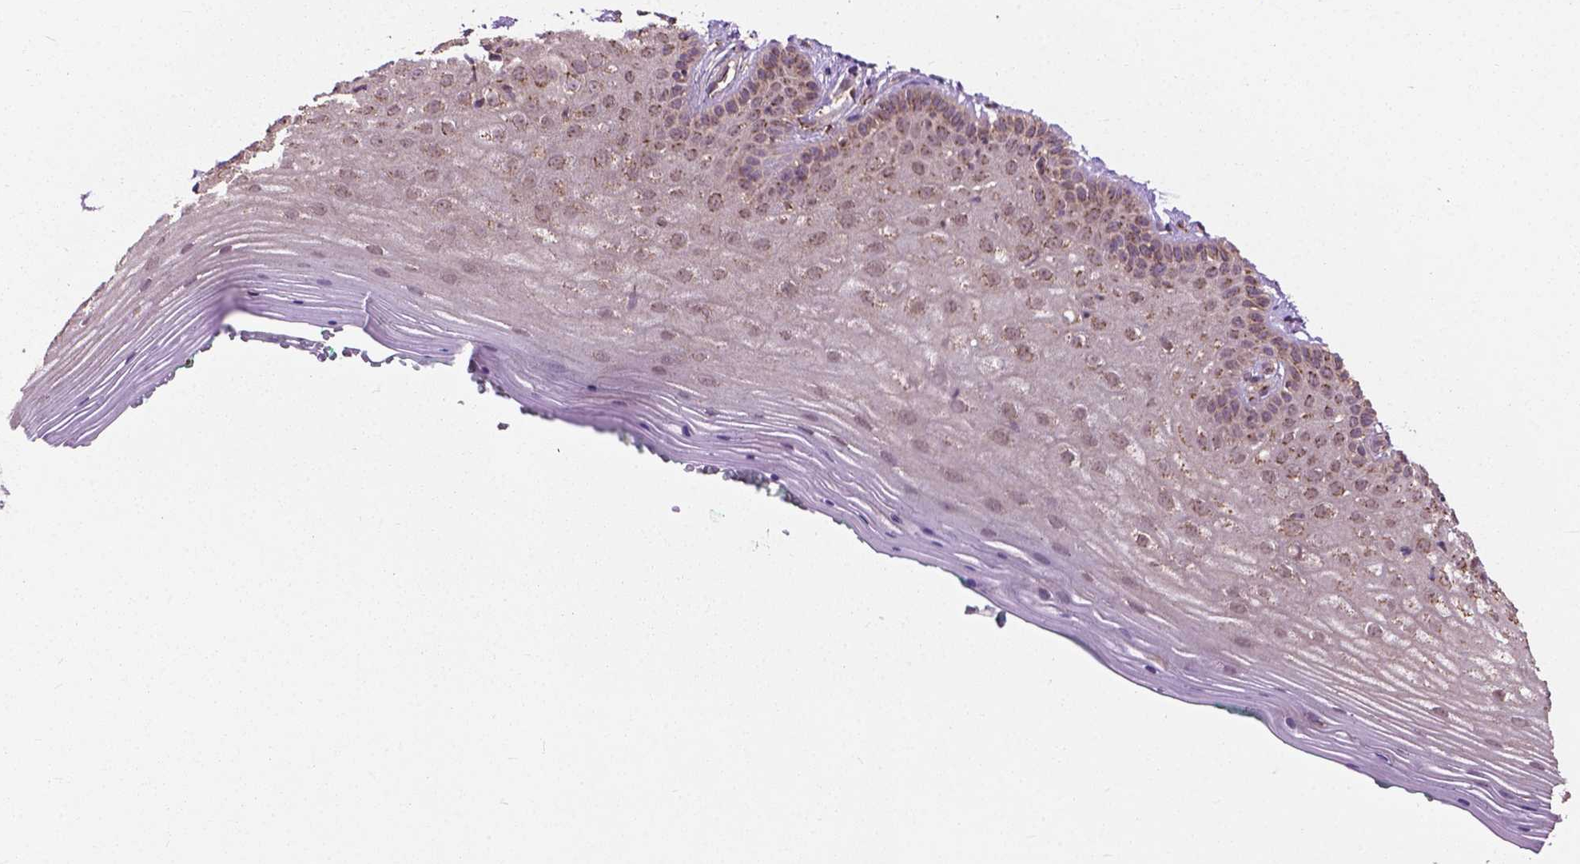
{"staining": {"intensity": "weak", "quantity": ">75%", "location": "cytoplasmic/membranous,nuclear"}, "tissue": "vagina", "cell_type": "Squamous epithelial cells", "image_type": "normal", "snomed": [{"axis": "morphology", "description": "Normal tissue, NOS"}, {"axis": "topography", "description": "Vagina"}], "caption": "An immunohistochemistry micrograph of unremarkable tissue is shown. Protein staining in brown highlights weak cytoplasmic/membranous,nuclear positivity in vagina within squamous epithelial cells. Using DAB (3,3'-diaminobenzidine) (brown) and hematoxylin (blue) stains, captured at high magnification using brightfield microscopy.", "gene": "PPP1CB", "patient": {"sex": "female", "age": 45}}